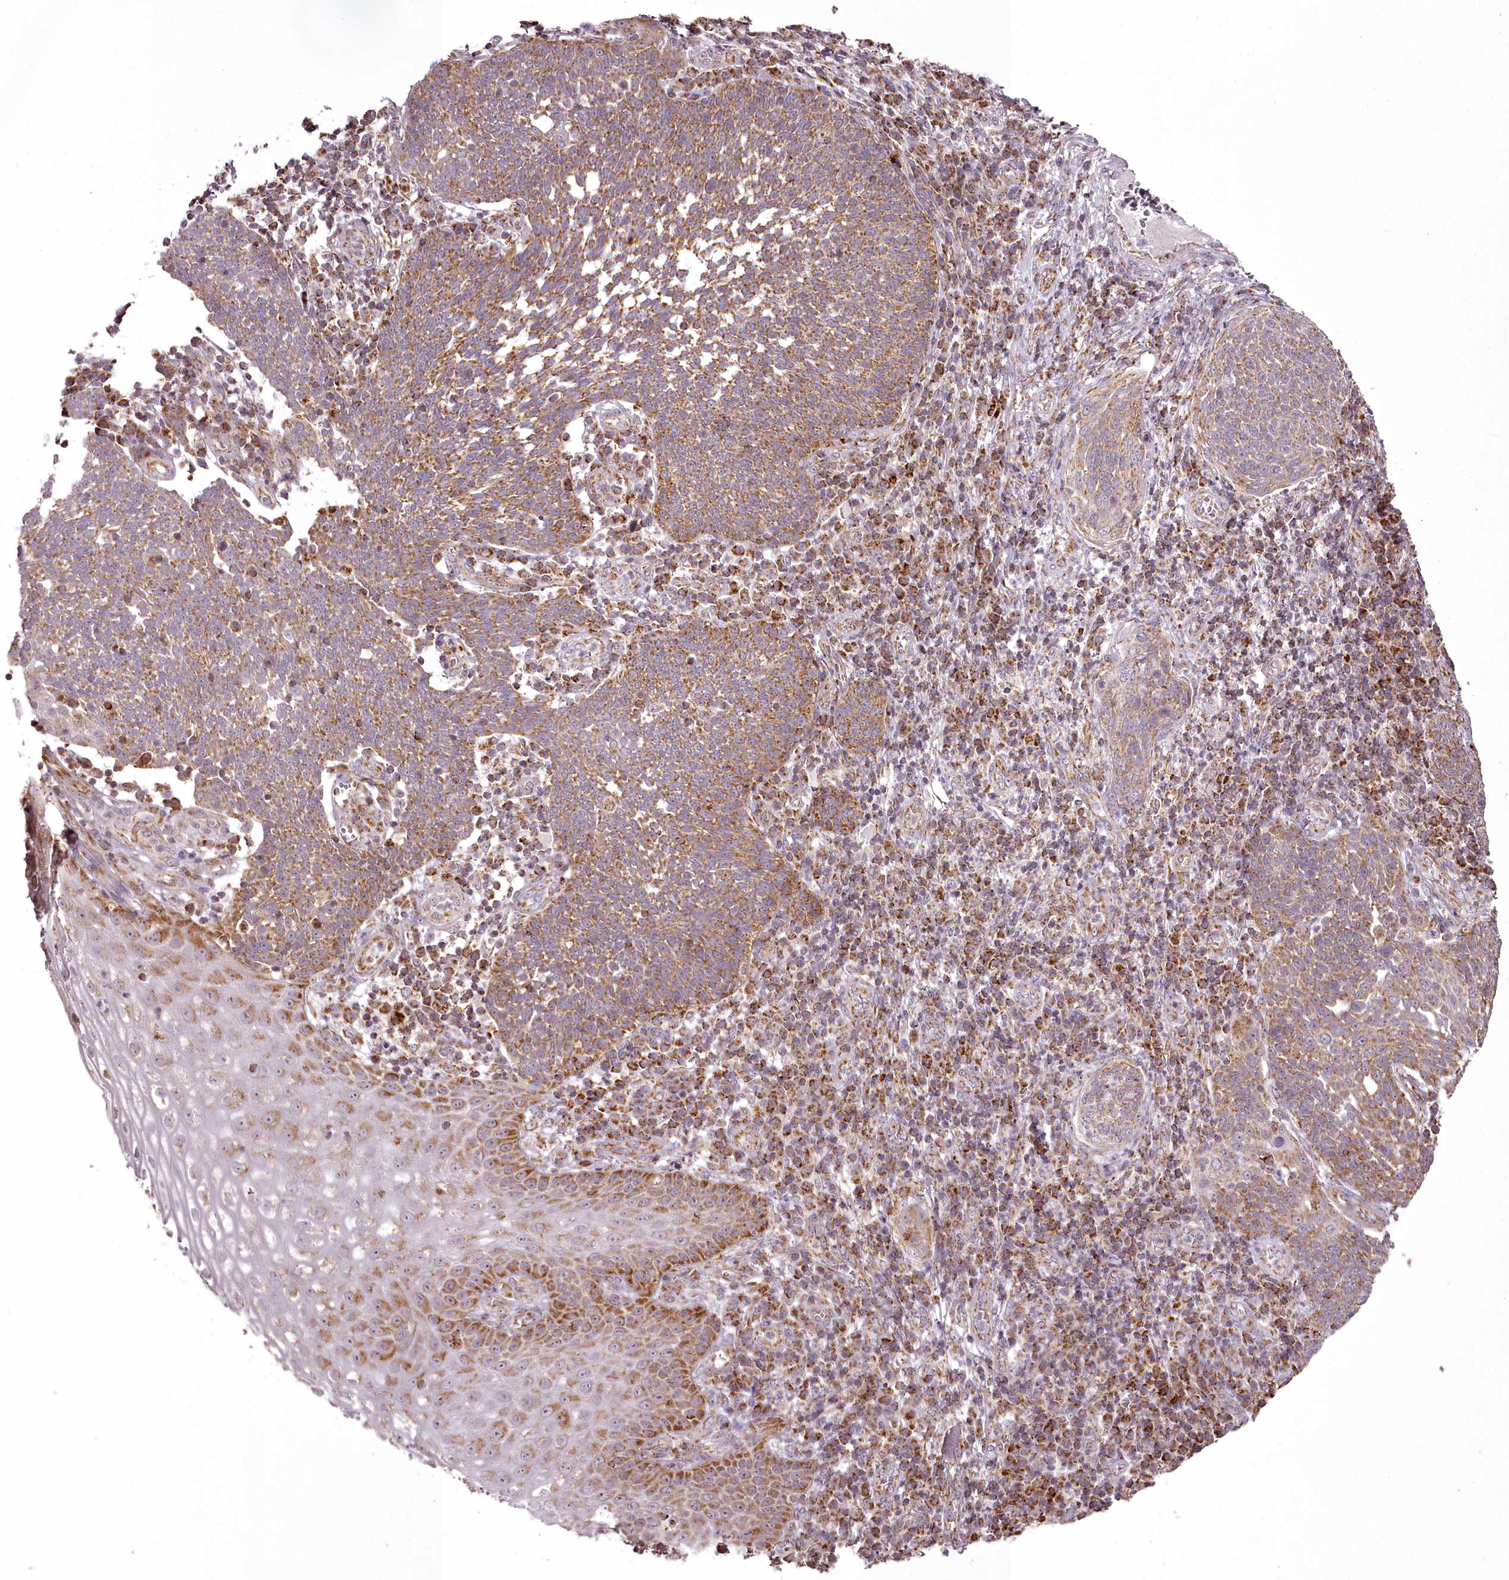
{"staining": {"intensity": "moderate", "quantity": ">75%", "location": "cytoplasmic/membranous"}, "tissue": "cervical cancer", "cell_type": "Tumor cells", "image_type": "cancer", "snomed": [{"axis": "morphology", "description": "Squamous cell carcinoma, NOS"}, {"axis": "topography", "description": "Cervix"}], "caption": "This is a photomicrograph of immunohistochemistry (IHC) staining of cervical squamous cell carcinoma, which shows moderate positivity in the cytoplasmic/membranous of tumor cells.", "gene": "CHCHD2", "patient": {"sex": "female", "age": 34}}